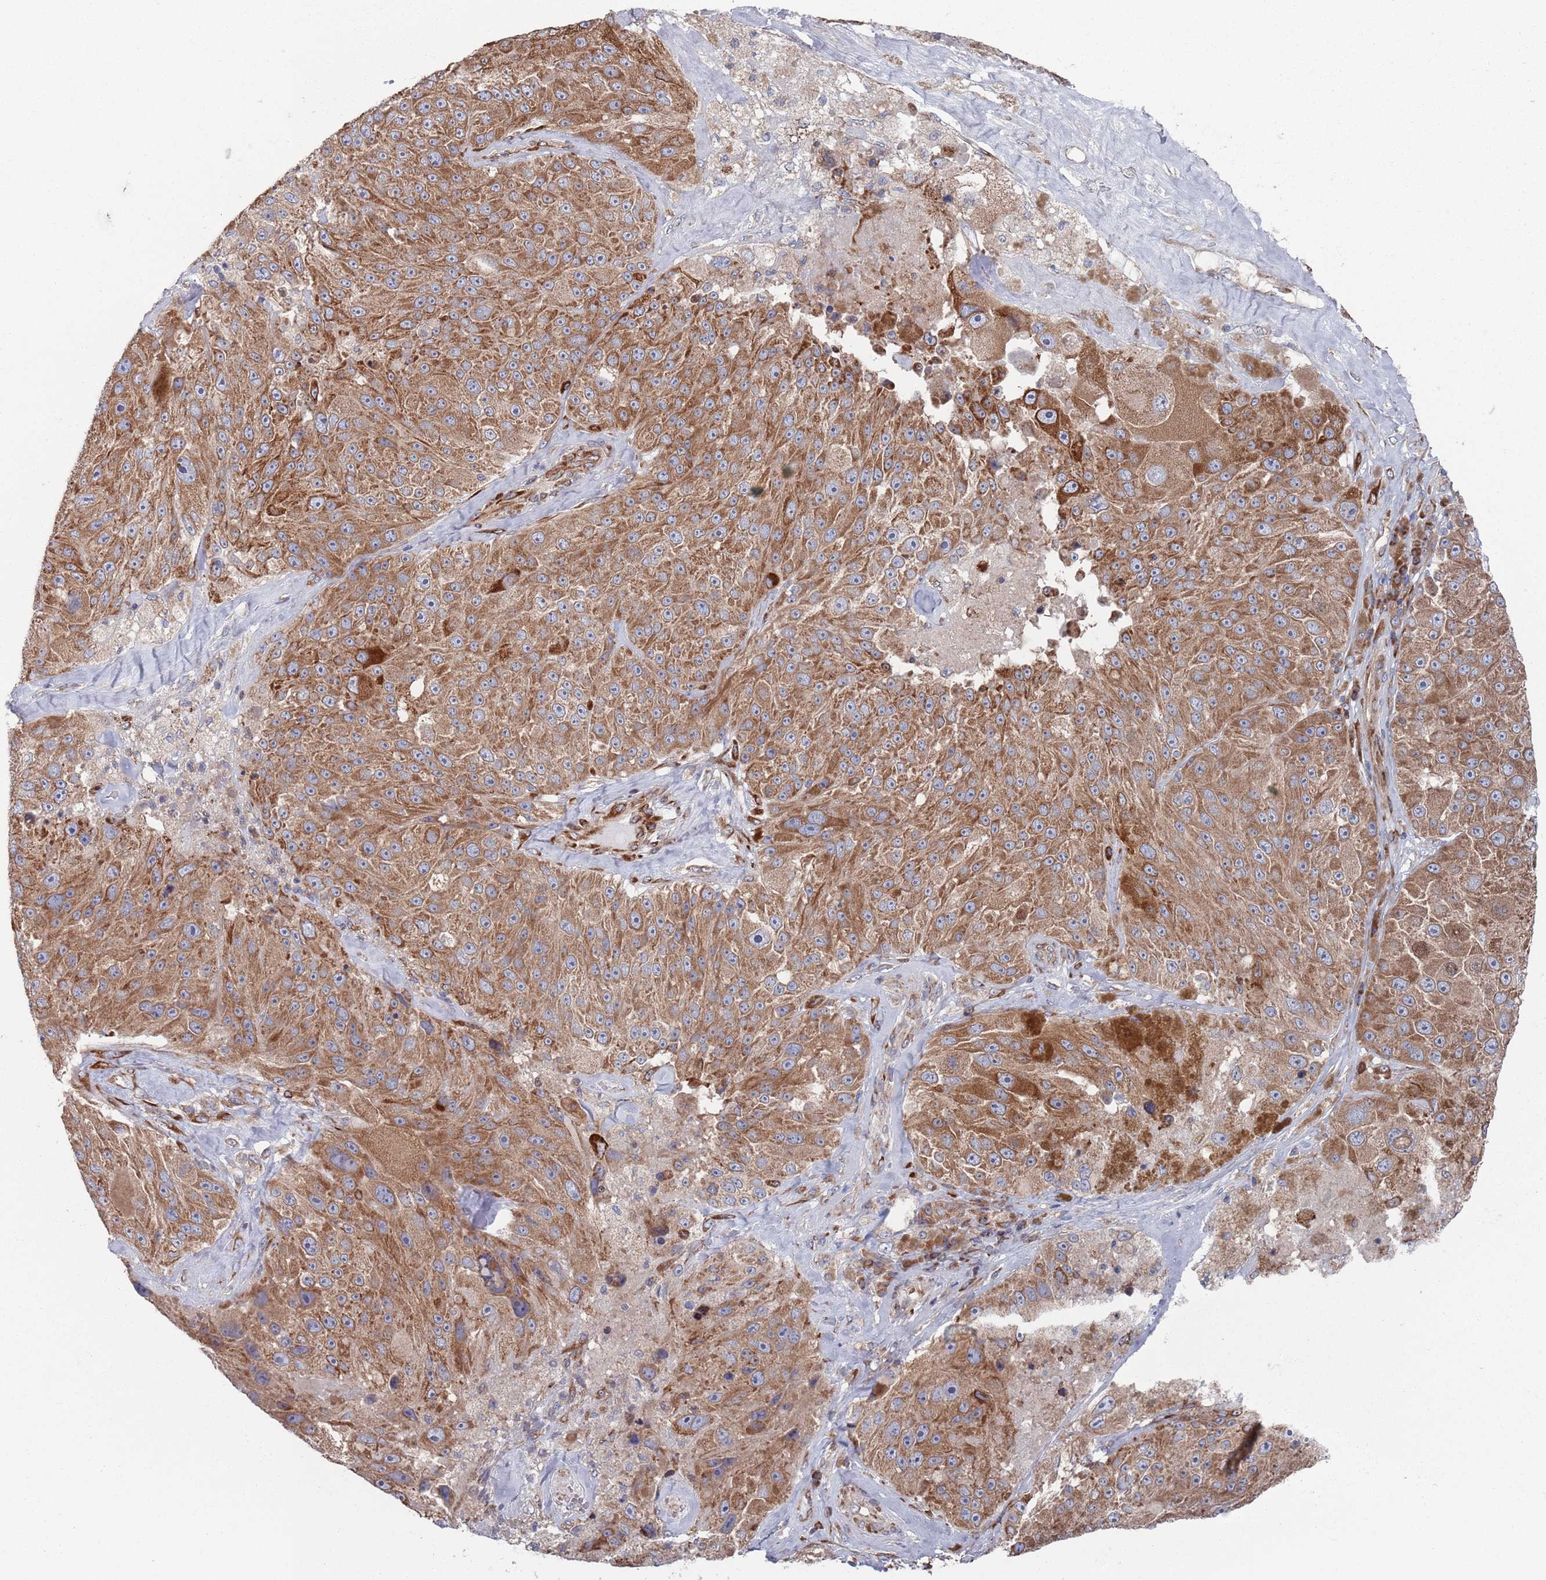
{"staining": {"intensity": "moderate", "quantity": ">75%", "location": "cytoplasmic/membranous"}, "tissue": "melanoma", "cell_type": "Tumor cells", "image_type": "cancer", "snomed": [{"axis": "morphology", "description": "Malignant melanoma, Metastatic site"}, {"axis": "topography", "description": "Lymph node"}], "caption": "An immunohistochemistry image of neoplastic tissue is shown. Protein staining in brown shows moderate cytoplasmic/membranous positivity in malignant melanoma (metastatic site) within tumor cells.", "gene": "CCDC106", "patient": {"sex": "male", "age": 62}}